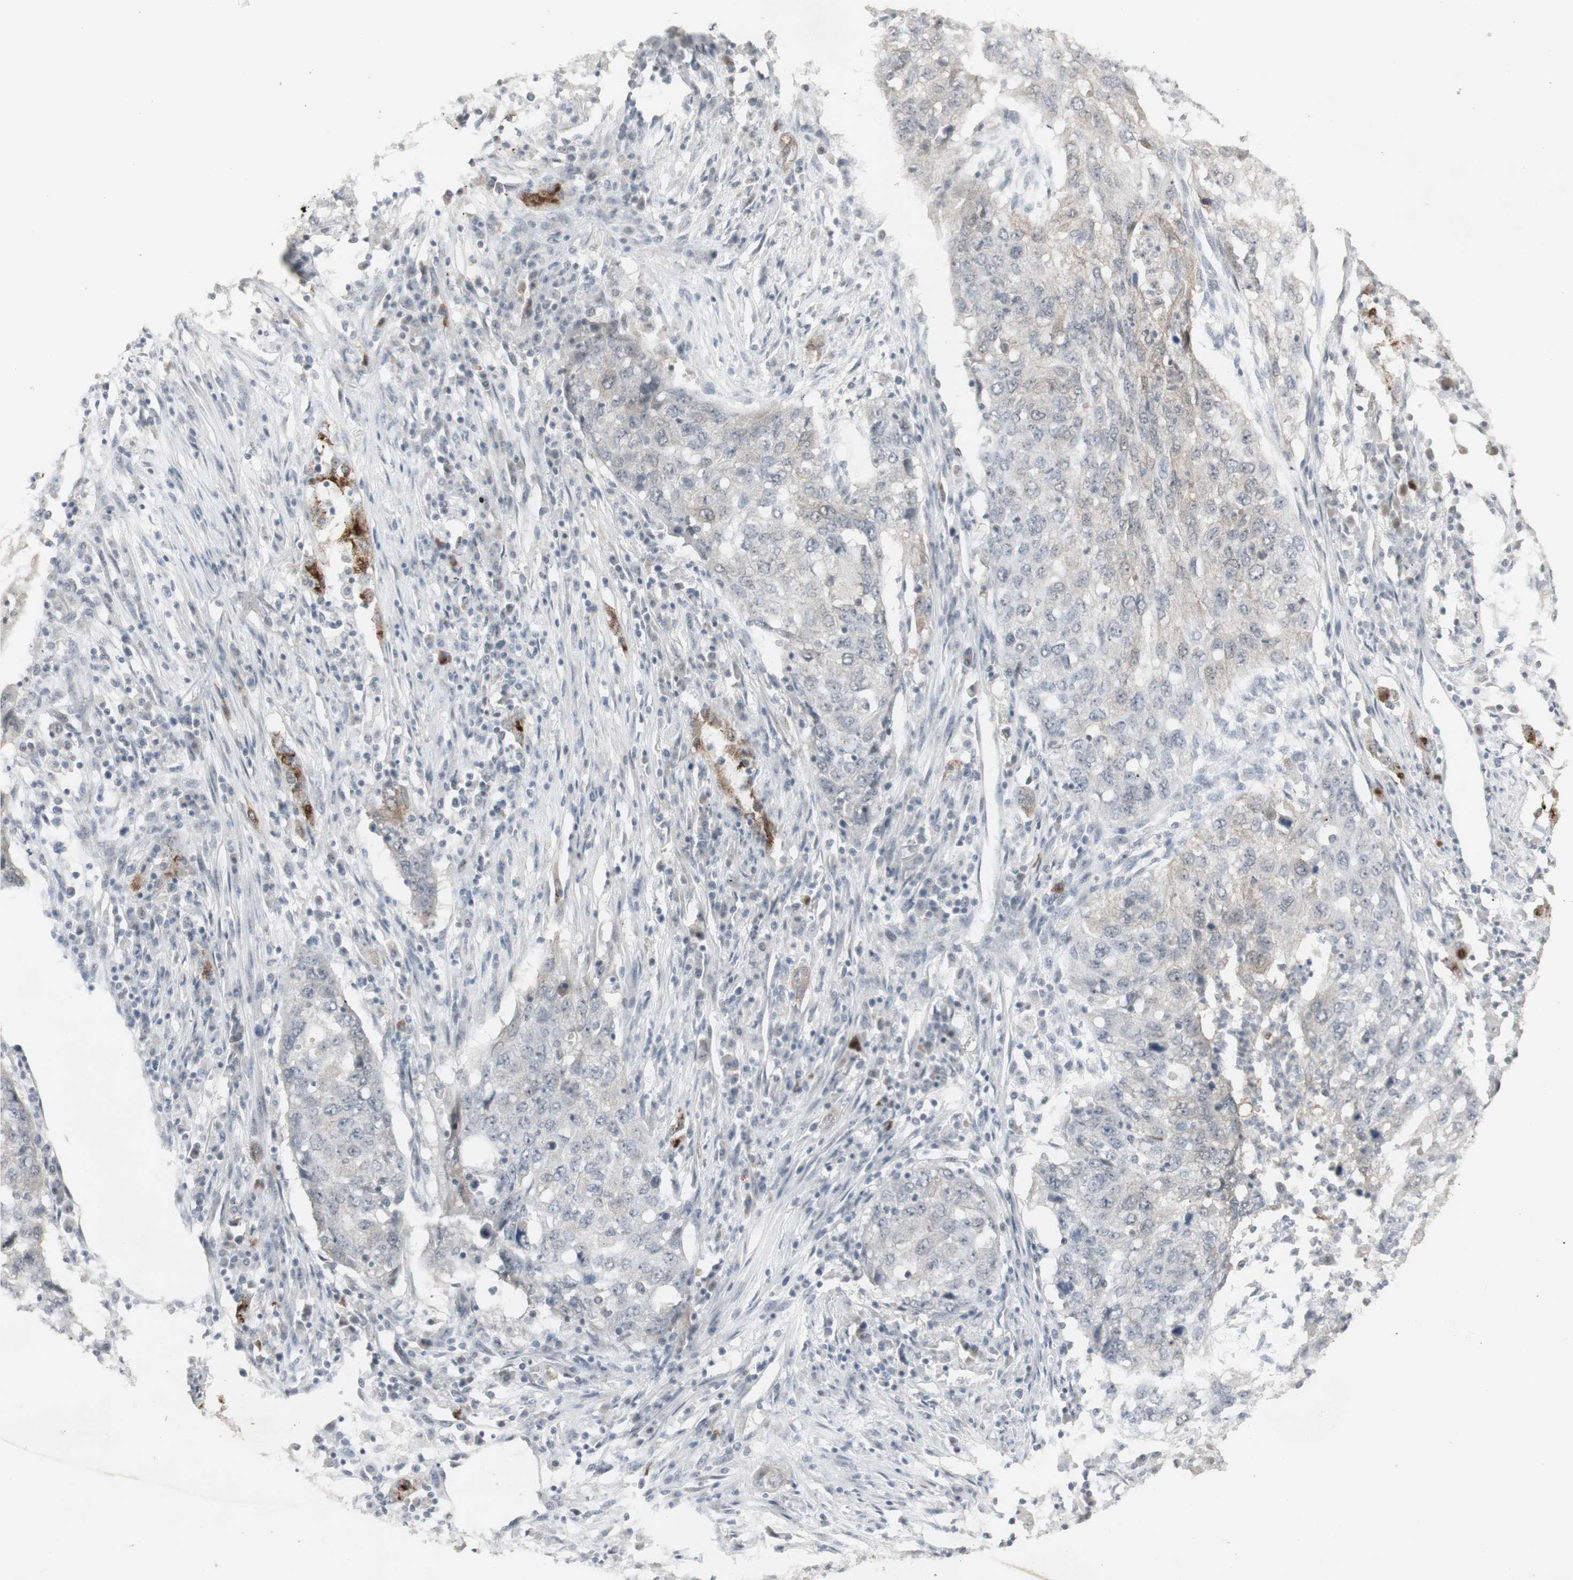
{"staining": {"intensity": "weak", "quantity": "<25%", "location": "cytoplasmic/membranous"}, "tissue": "lung cancer", "cell_type": "Tumor cells", "image_type": "cancer", "snomed": [{"axis": "morphology", "description": "Squamous cell carcinoma, NOS"}, {"axis": "topography", "description": "Lung"}], "caption": "Immunohistochemical staining of human lung cancer (squamous cell carcinoma) shows no significant positivity in tumor cells.", "gene": "C1orf116", "patient": {"sex": "female", "age": 63}}